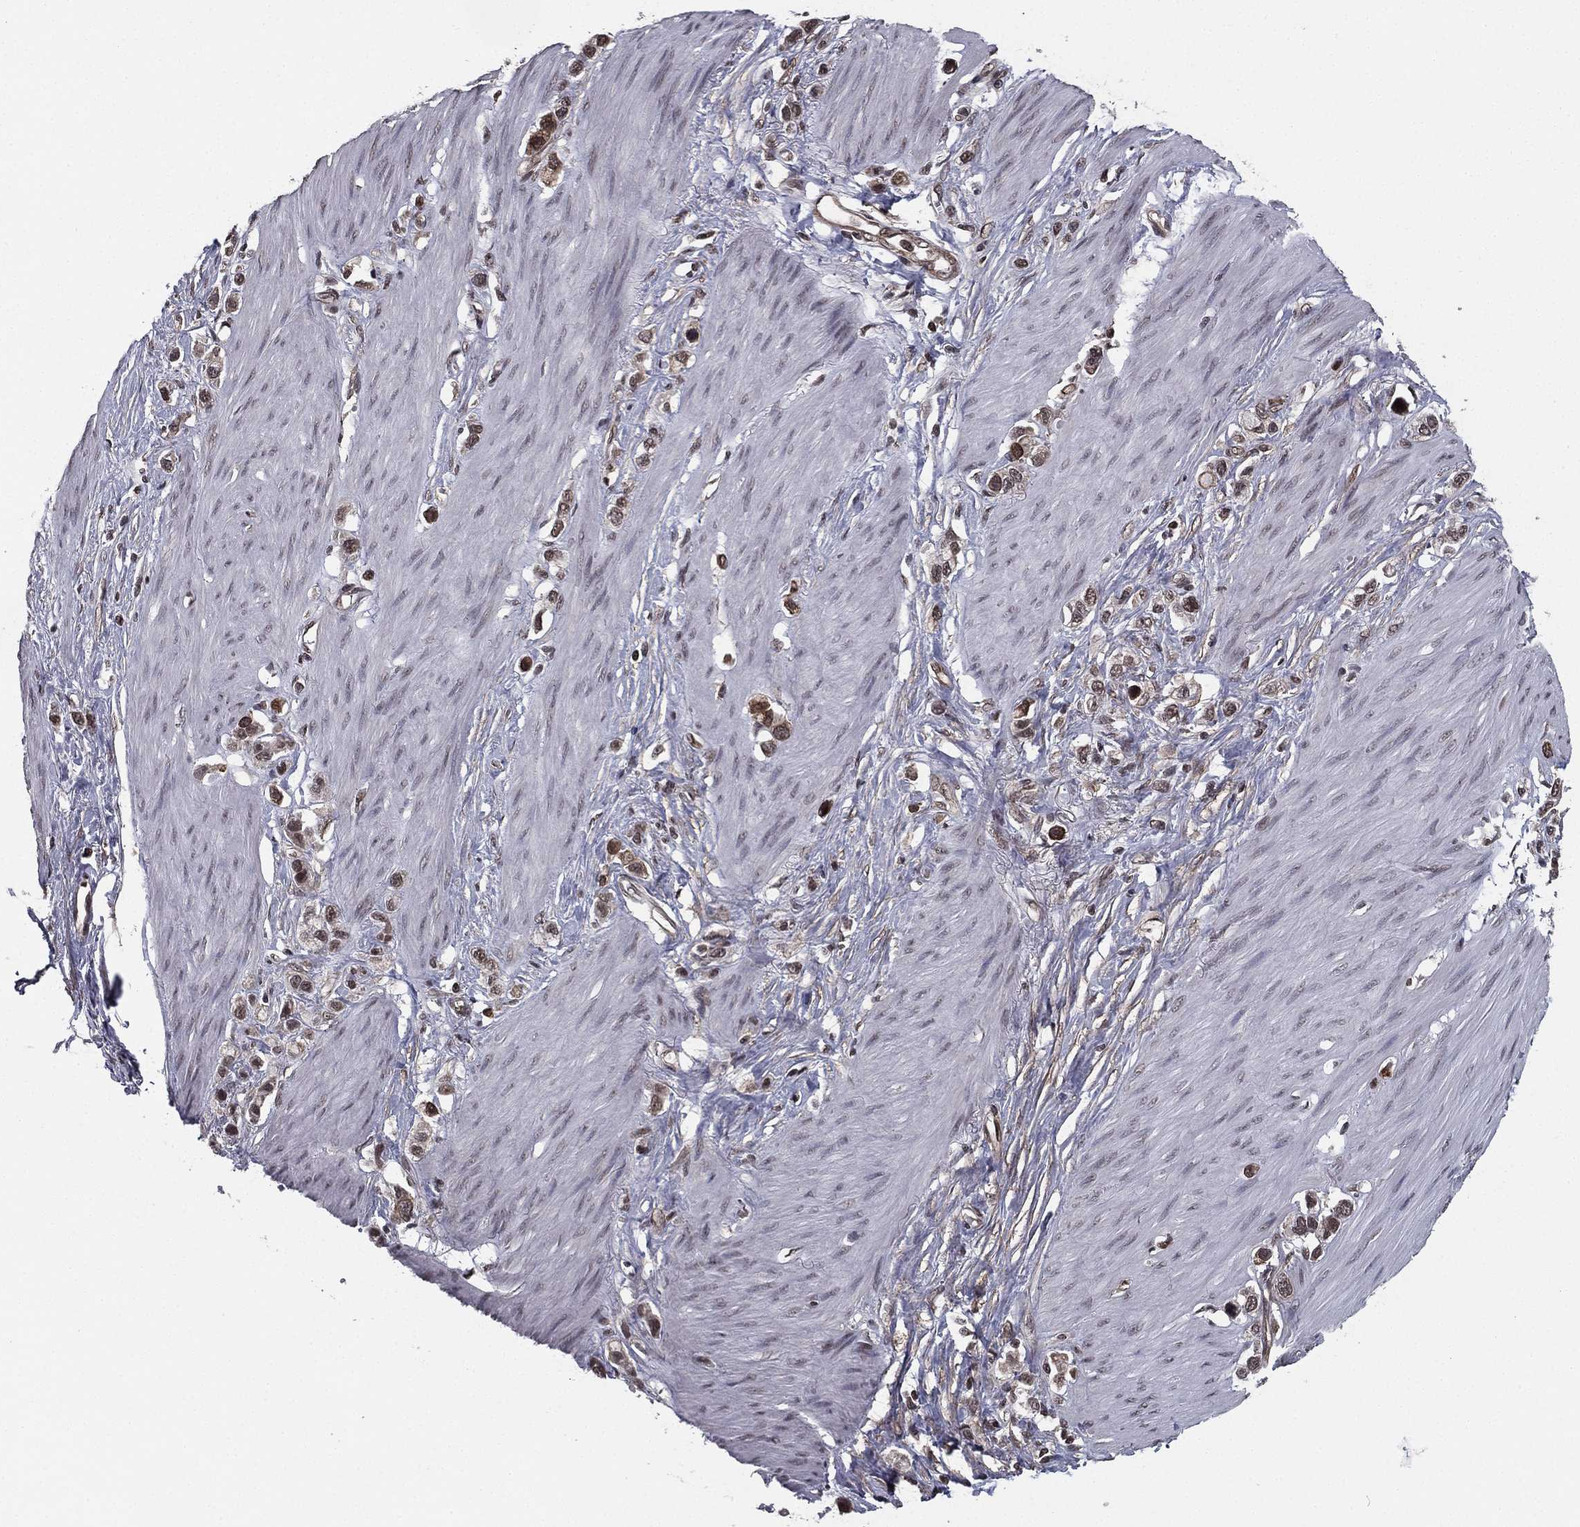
{"staining": {"intensity": "moderate", "quantity": "<25%", "location": "cytoplasmic/membranous"}, "tissue": "stomach cancer", "cell_type": "Tumor cells", "image_type": "cancer", "snomed": [{"axis": "morphology", "description": "Normal tissue, NOS"}, {"axis": "morphology", "description": "Adenocarcinoma, NOS"}, {"axis": "morphology", "description": "Adenocarcinoma, High grade"}, {"axis": "topography", "description": "Stomach, upper"}, {"axis": "topography", "description": "Stomach"}], "caption": "IHC of stomach adenocarcinoma (high-grade) demonstrates low levels of moderate cytoplasmic/membranous expression in about <25% of tumor cells. (Brightfield microscopy of DAB IHC at high magnification).", "gene": "RARB", "patient": {"sex": "female", "age": 65}}